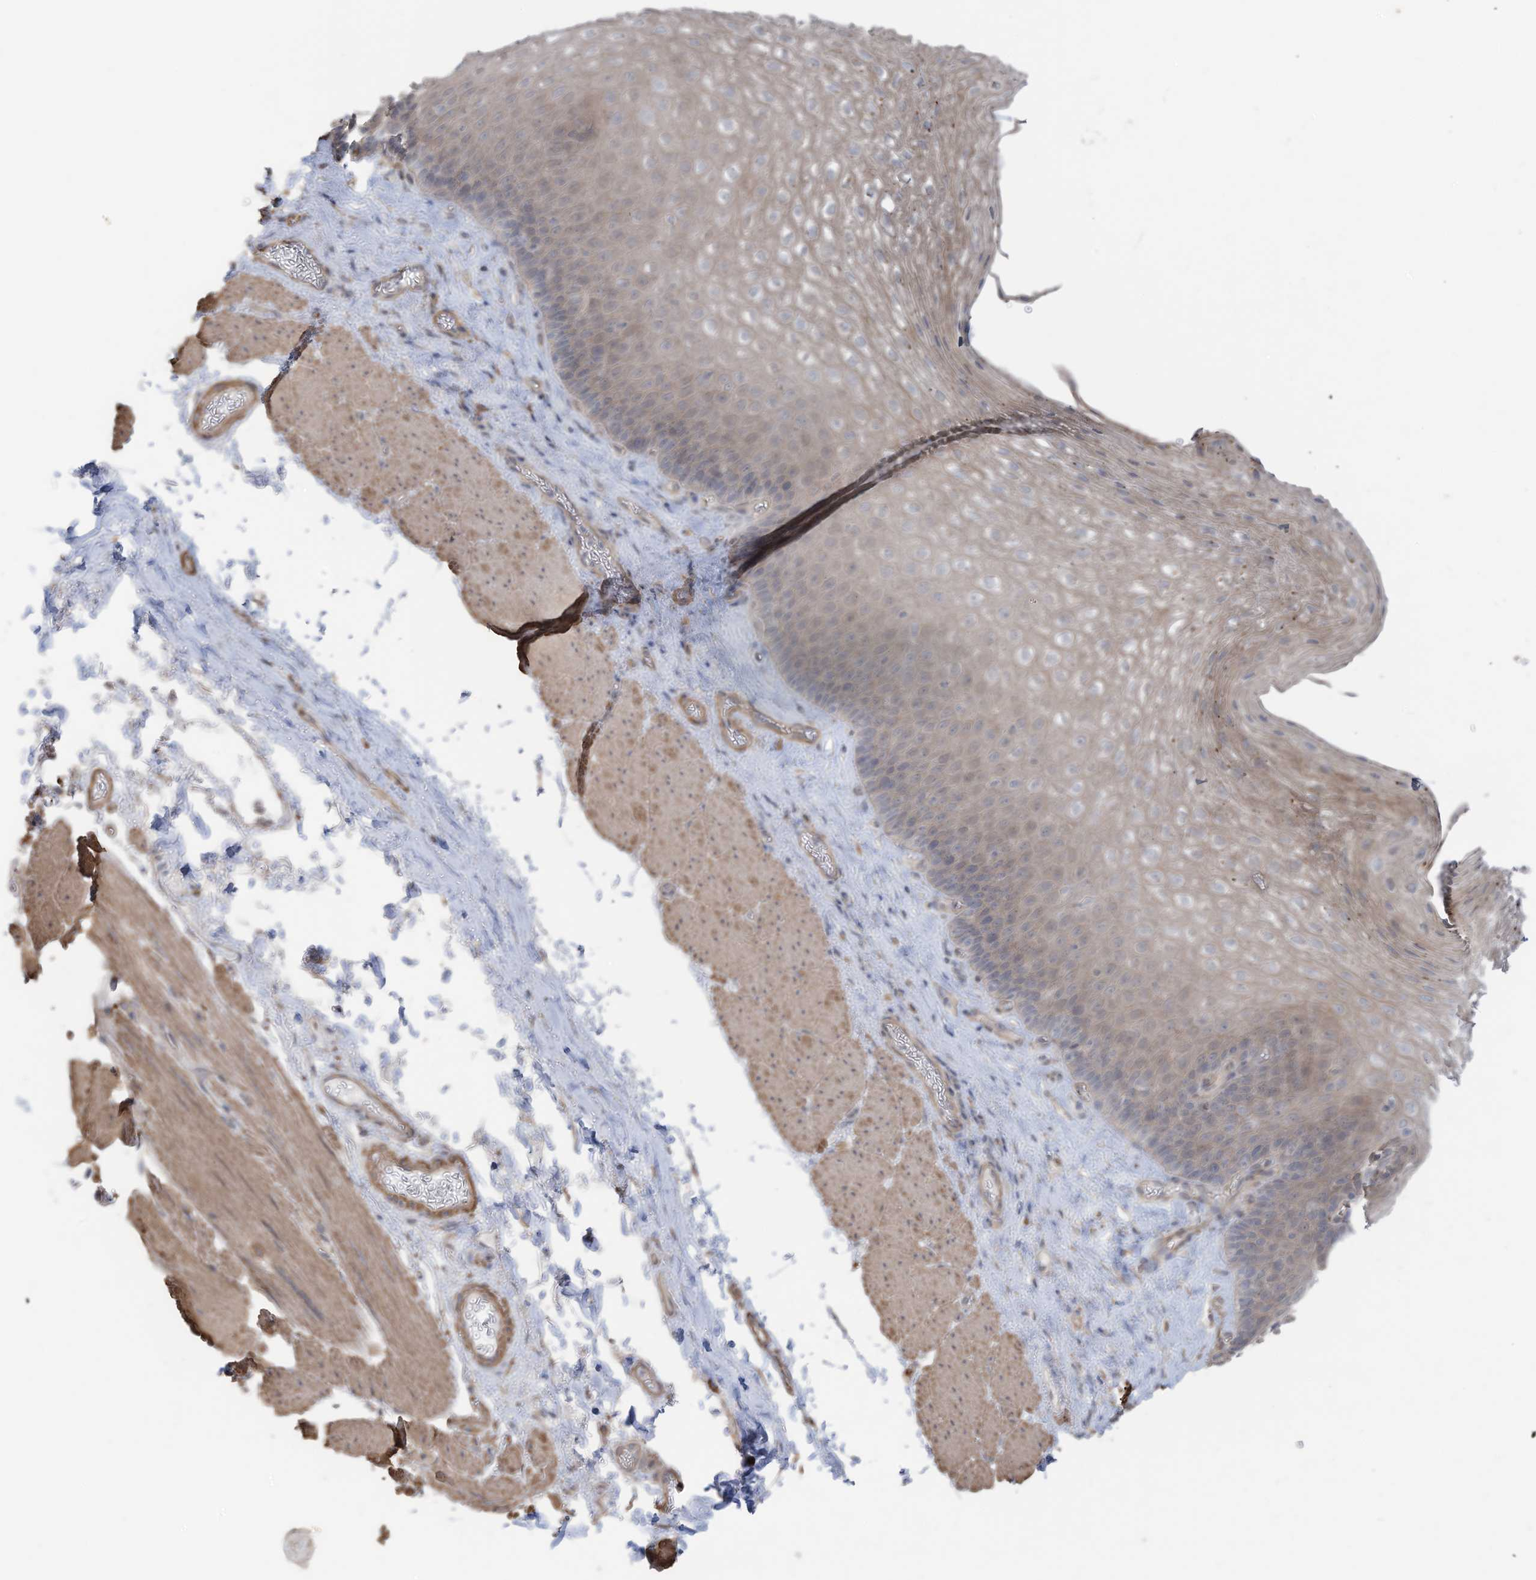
{"staining": {"intensity": "weak", "quantity": "<25%", "location": "cytoplasmic/membranous"}, "tissue": "esophagus", "cell_type": "Squamous epithelial cells", "image_type": "normal", "snomed": [{"axis": "morphology", "description": "Normal tissue, NOS"}, {"axis": "topography", "description": "Esophagus"}], "caption": "Squamous epithelial cells show no significant positivity in benign esophagus. (DAB immunohistochemistry with hematoxylin counter stain).", "gene": "SLC17A7", "patient": {"sex": "female", "age": 66}}